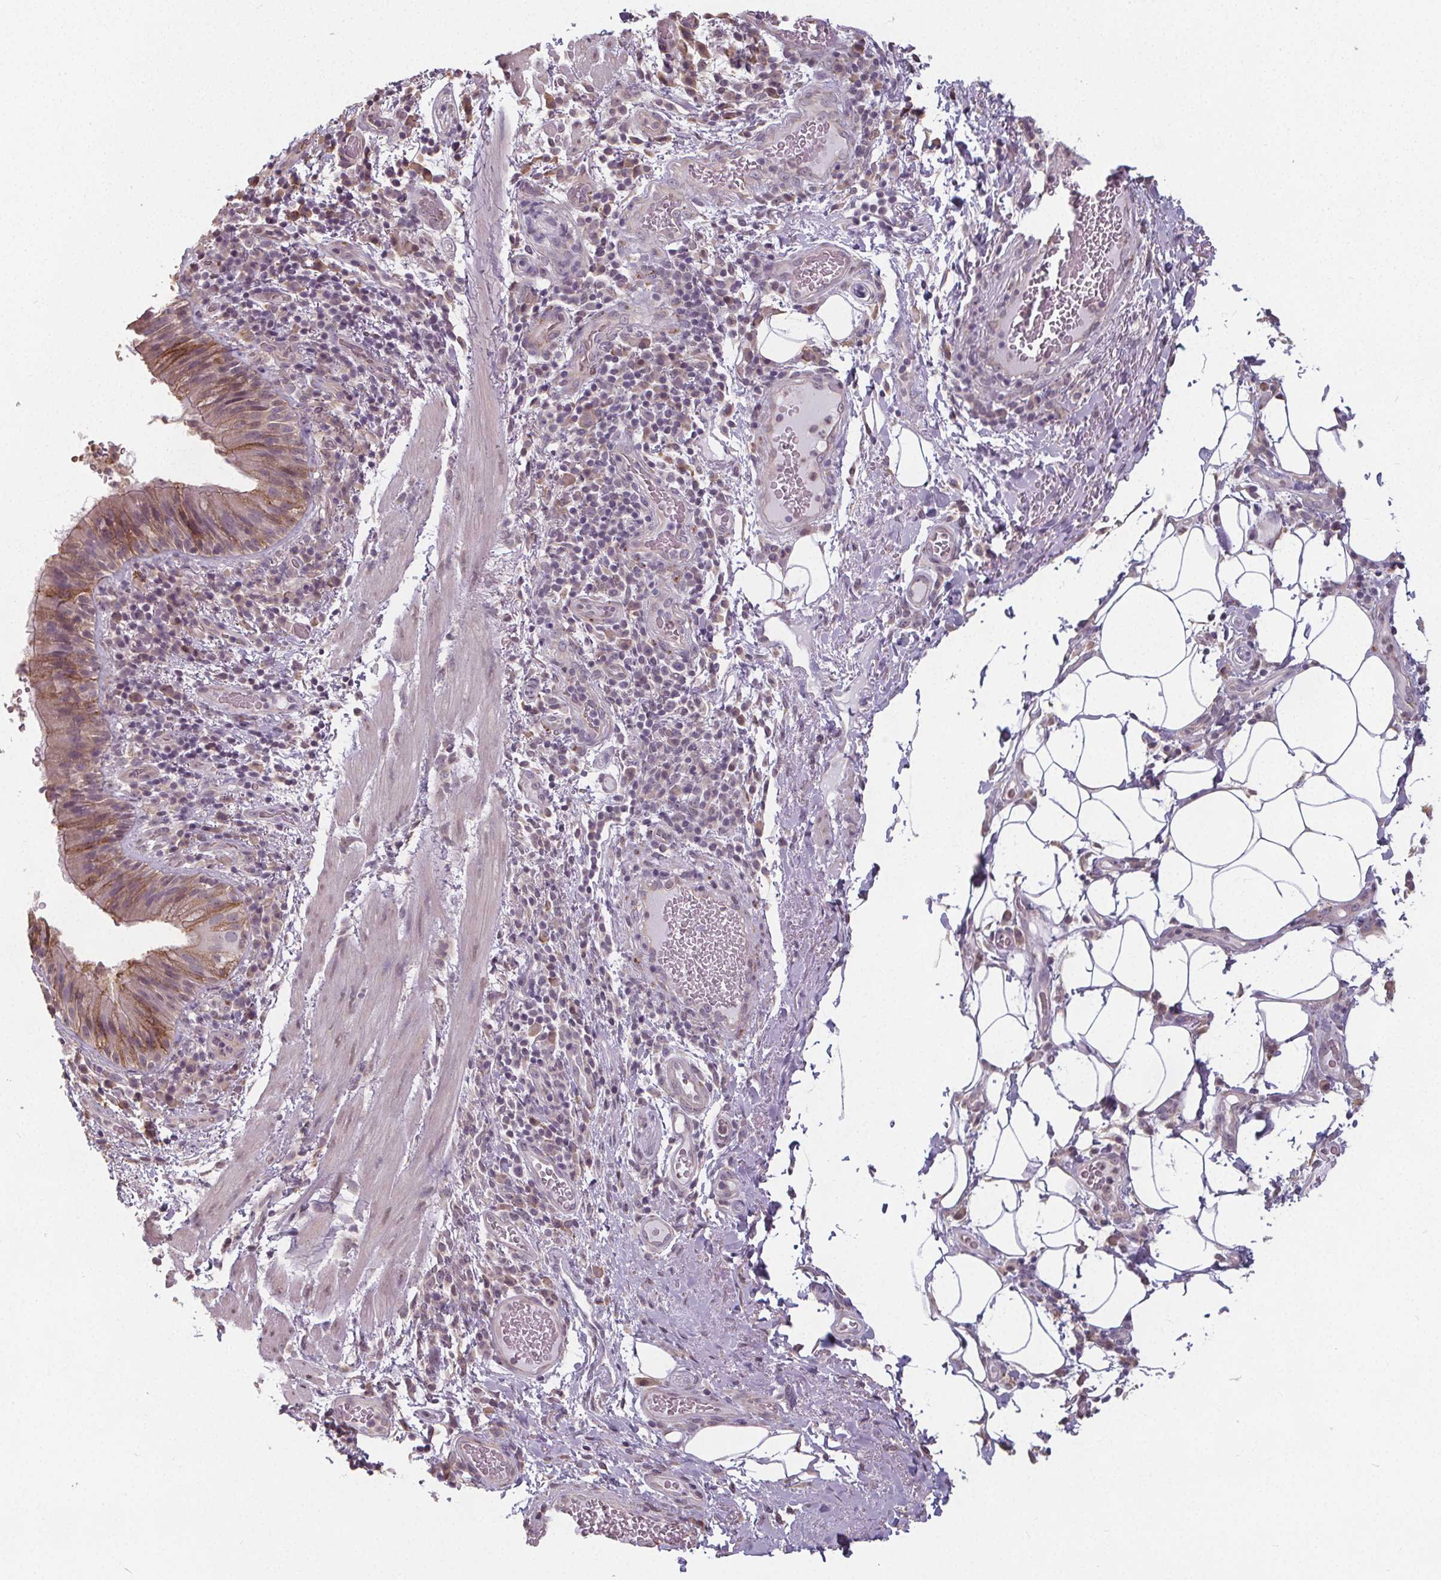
{"staining": {"intensity": "weak", "quantity": "25%-75%", "location": "cytoplasmic/membranous"}, "tissue": "bronchus", "cell_type": "Respiratory epithelial cells", "image_type": "normal", "snomed": [{"axis": "morphology", "description": "Normal tissue, NOS"}, {"axis": "topography", "description": "Lymph node"}, {"axis": "topography", "description": "Bronchus"}], "caption": "Immunohistochemistry (IHC) of normal human bronchus reveals low levels of weak cytoplasmic/membranous expression in about 25%-75% of respiratory epithelial cells.", "gene": "SLC26A2", "patient": {"sex": "male", "age": 56}}